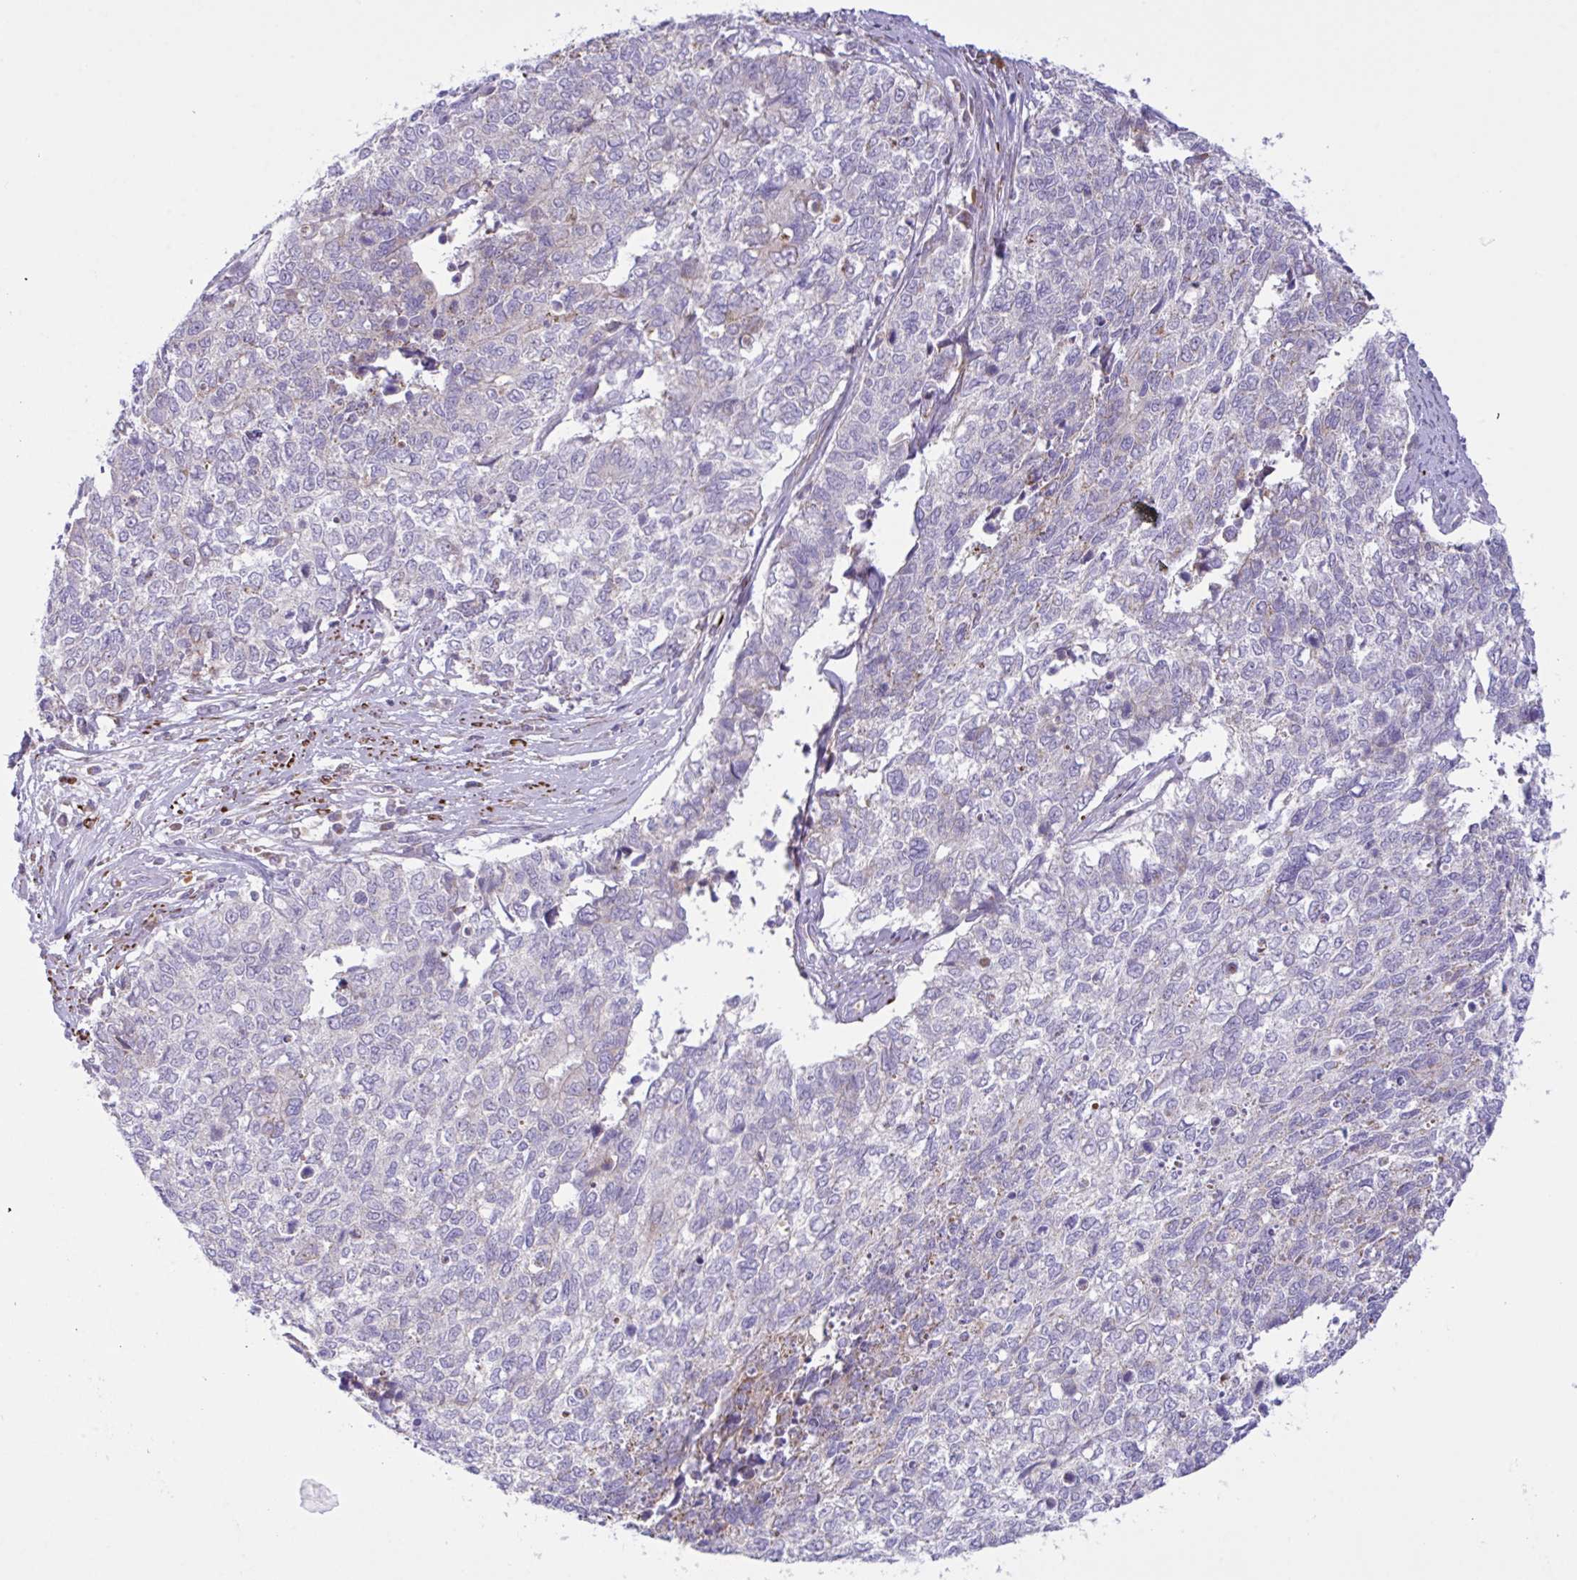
{"staining": {"intensity": "weak", "quantity": "<25%", "location": "cytoplasmic/membranous"}, "tissue": "cervical cancer", "cell_type": "Tumor cells", "image_type": "cancer", "snomed": [{"axis": "morphology", "description": "Adenocarcinoma, NOS"}, {"axis": "topography", "description": "Cervix"}], "caption": "The histopathology image displays no significant staining in tumor cells of cervical cancer.", "gene": "CHDH", "patient": {"sex": "female", "age": 63}}